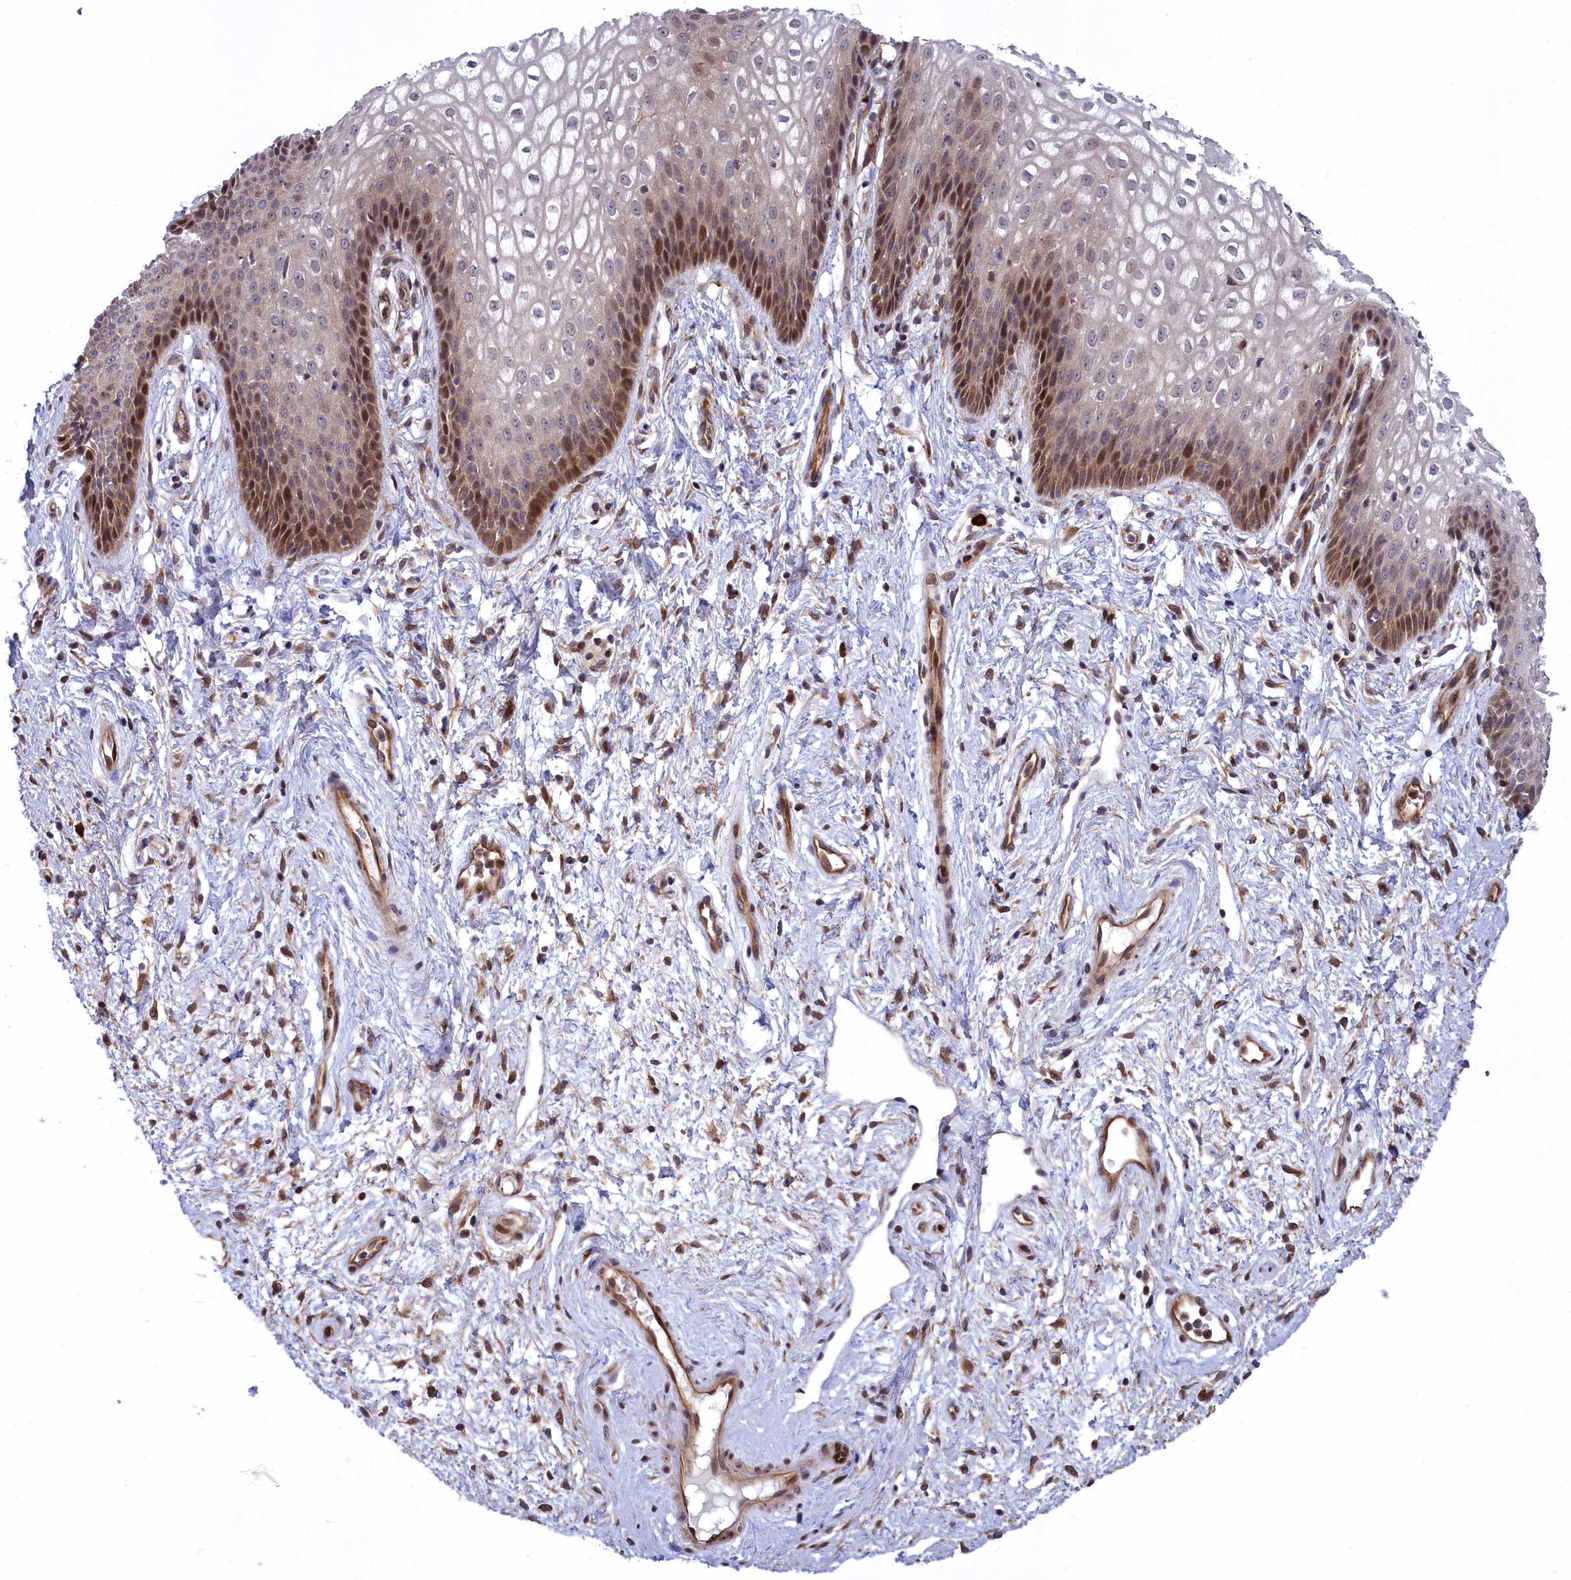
{"staining": {"intensity": "moderate", "quantity": "25%-75%", "location": "cytoplasmic/membranous,nuclear"}, "tissue": "vagina", "cell_type": "Squamous epithelial cells", "image_type": "normal", "snomed": [{"axis": "morphology", "description": "Normal tissue, NOS"}, {"axis": "topography", "description": "Vagina"}], "caption": "IHC staining of normal vagina, which shows medium levels of moderate cytoplasmic/membranous,nuclear staining in approximately 25%-75% of squamous epithelial cells indicating moderate cytoplasmic/membranous,nuclear protein expression. The staining was performed using DAB (3,3'-diaminobenzidine) (brown) for protein detection and nuclei were counterstained in hematoxylin (blue).", "gene": "DDX60L", "patient": {"sex": "female", "age": 34}}